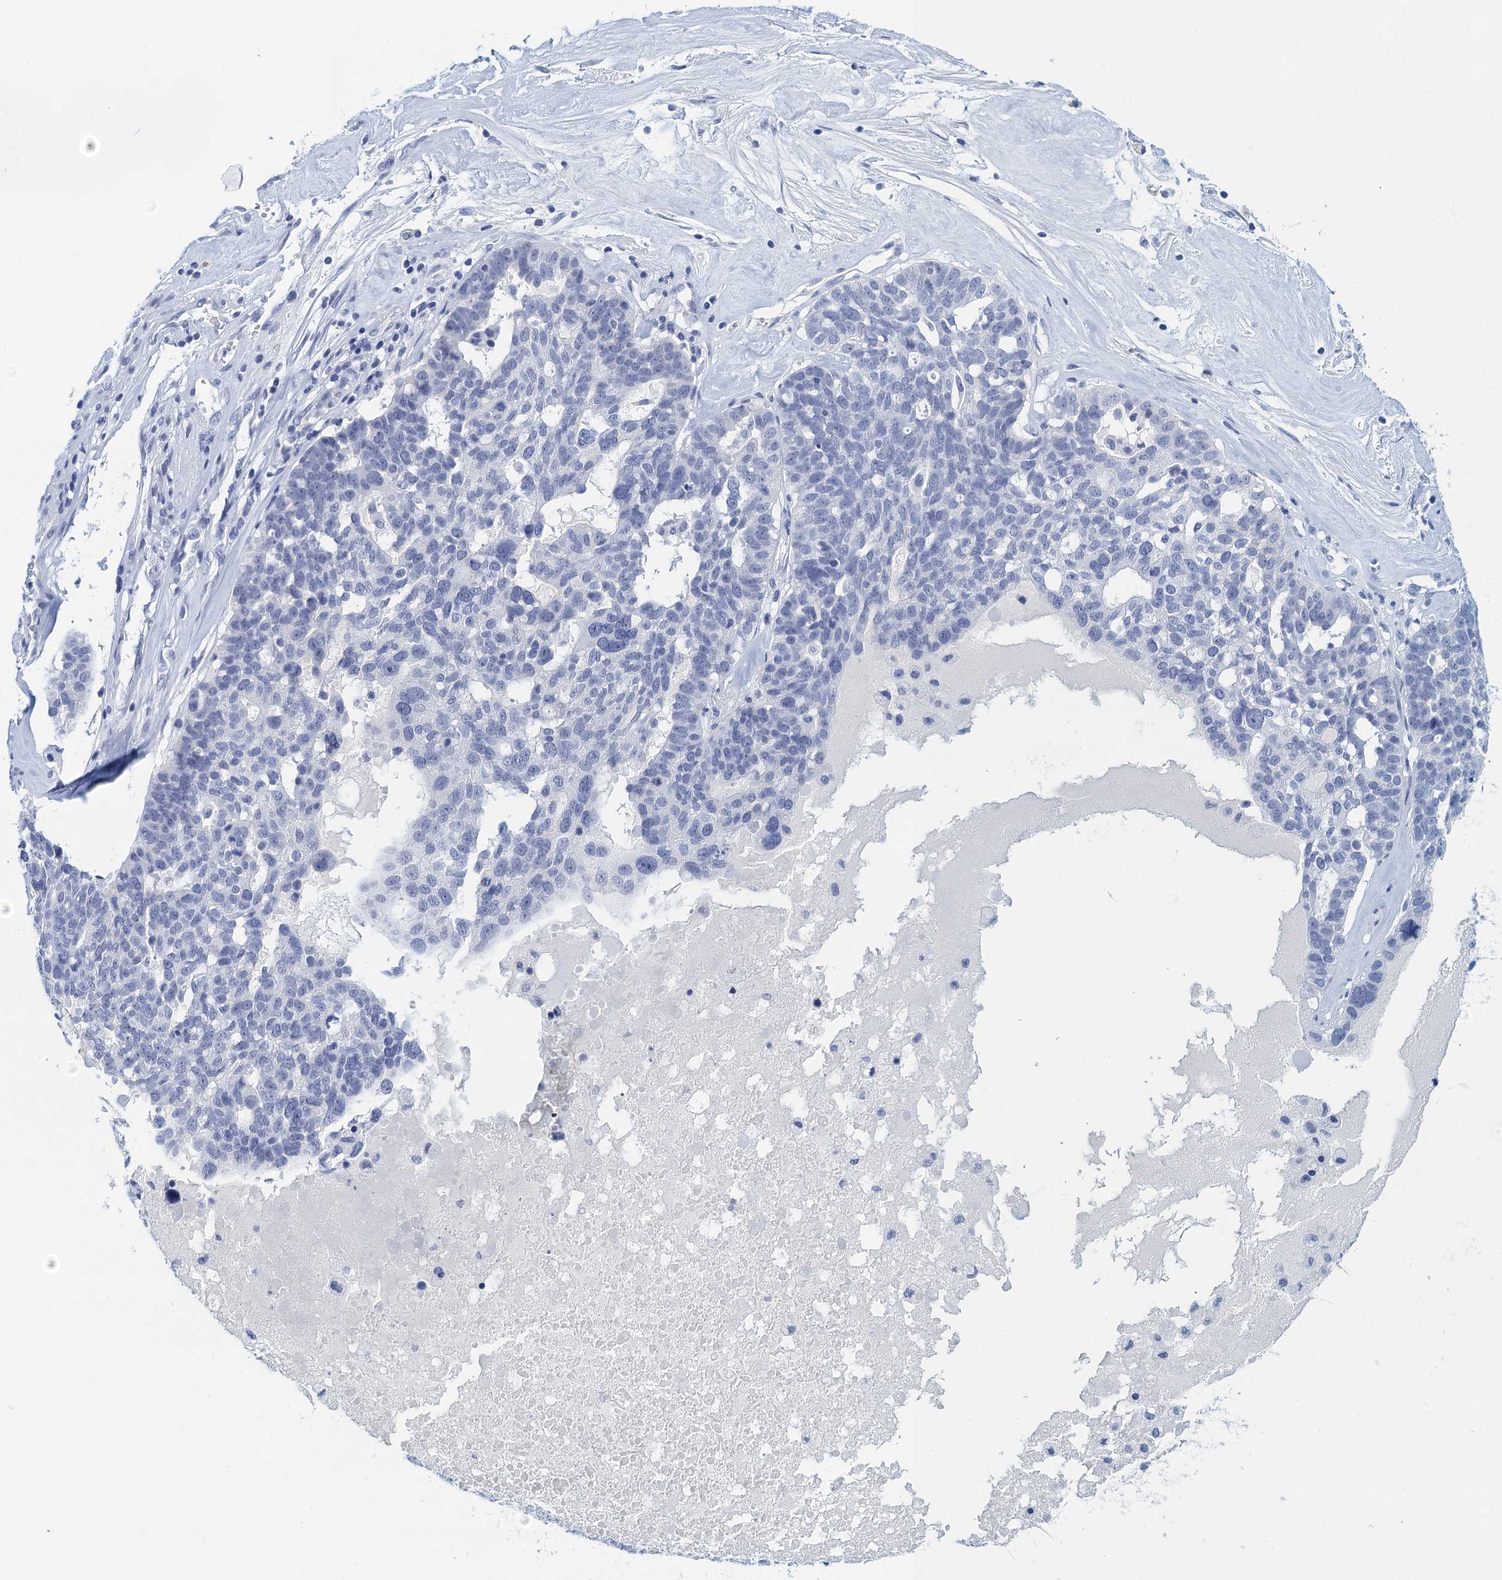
{"staining": {"intensity": "negative", "quantity": "none", "location": "none"}, "tissue": "ovarian cancer", "cell_type": "Tumor cells", "image_type": "cancer", "snomed": [{"axis": "morphology", "description": "Cystadenocarcinoma, serous, NOS"}, {"axis": "topography", "description": "Ovary"}], "caption": "IHC of human serous cystadenocarcinoma (ovarian) reveals no positivity in tumor cells.", "gene": "CYP51A1", "patient": {"sex": "female", "age": 59}}